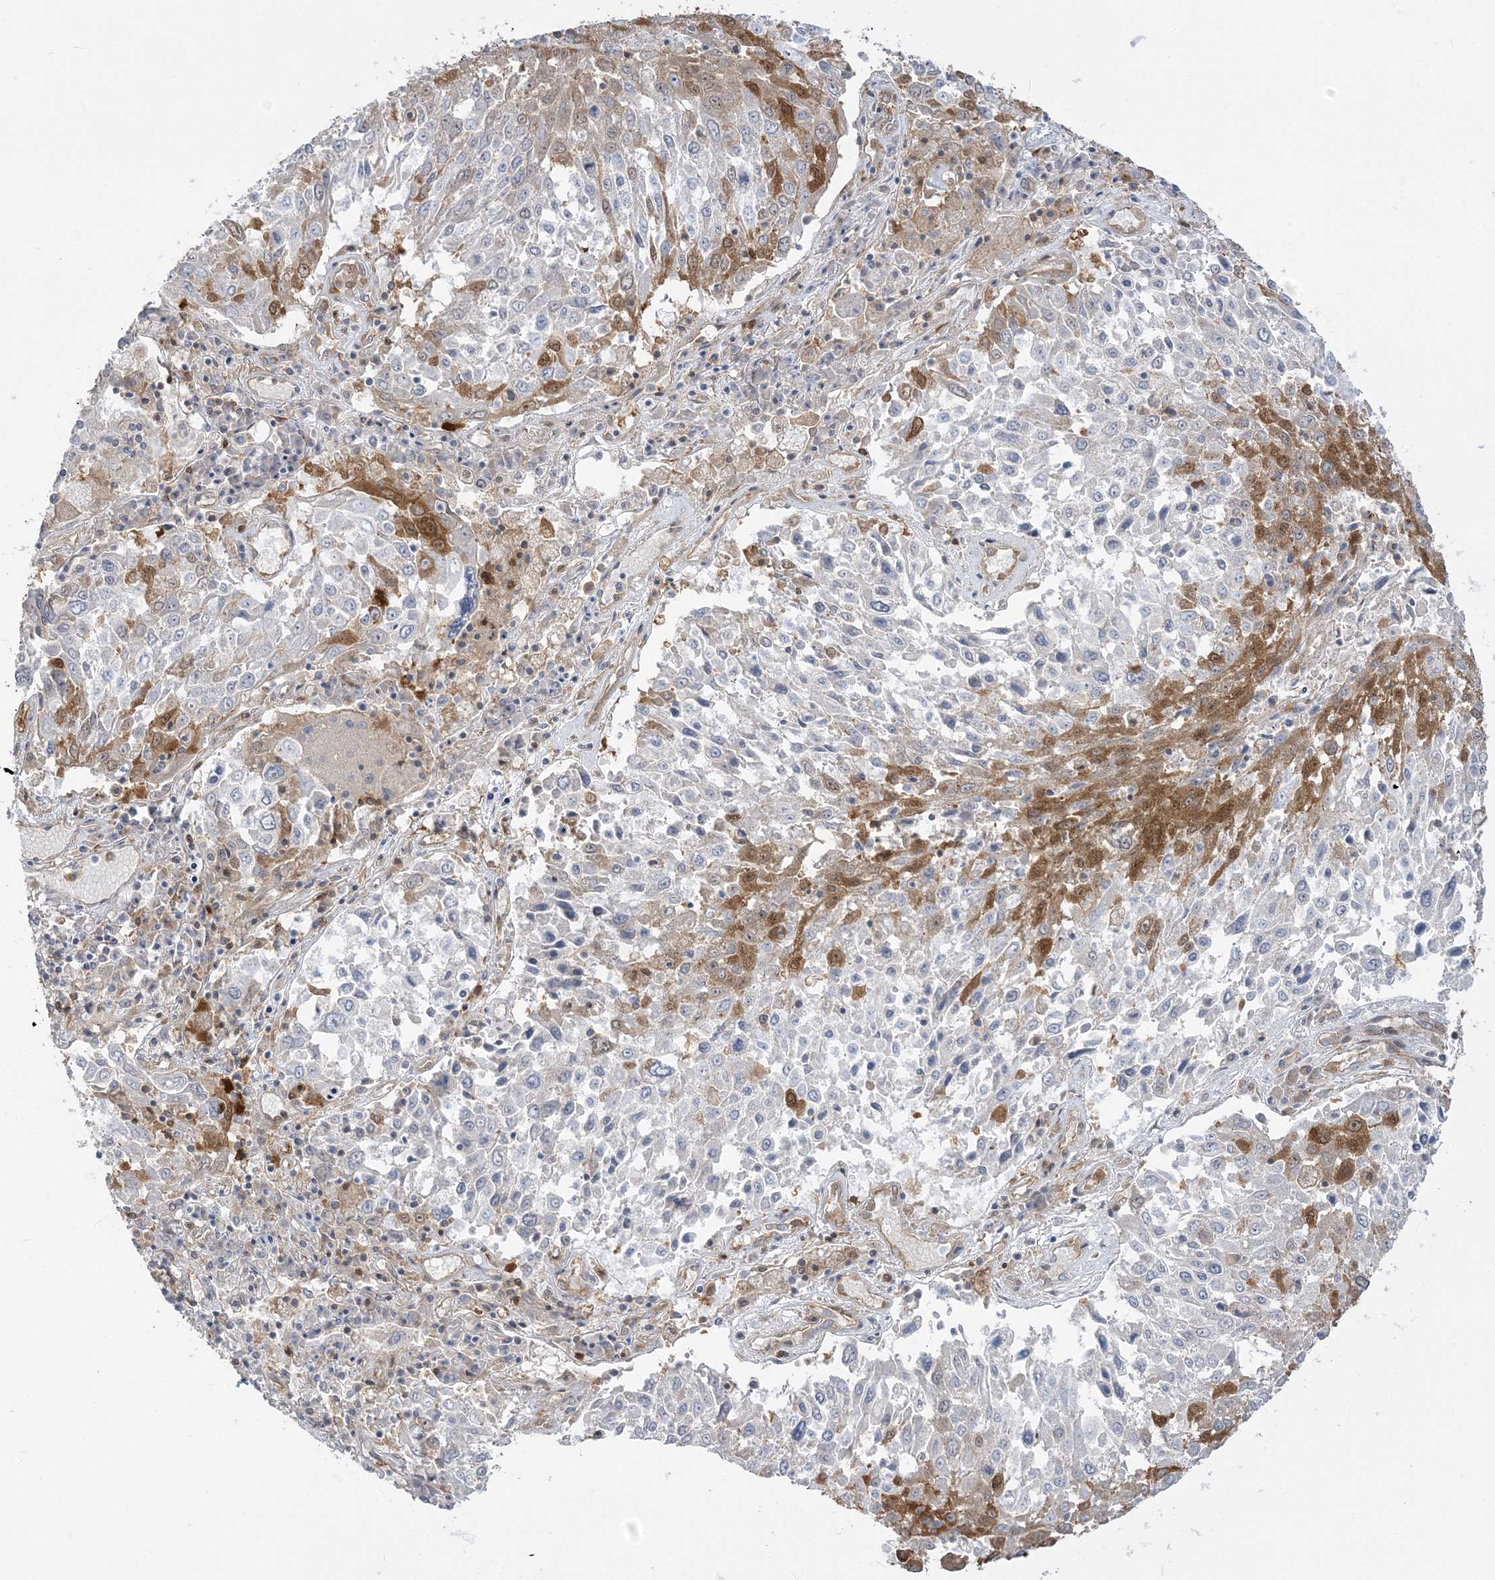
{"staining": {"intensity": "moderate", "quantity": "<25%", "location": "cytoplasmic/membranous"}, "tissue": "lung cancer", "cell_type": "Tumor cells", "image_type": "cancer", "snomed": [{"axis": "morphology", "description": "Squamous cell carcinoma, NOS"}, {"axis": "topography", "description": "Lung"}], "caption": "The image exhibits staining of lung squamous cell carcinoma, revealing moderate cytoplasmic/membranous protein staining (brown color) within tumor cells.", "gene": "STAM", "patient": {"sex": "male", "age": 65}}